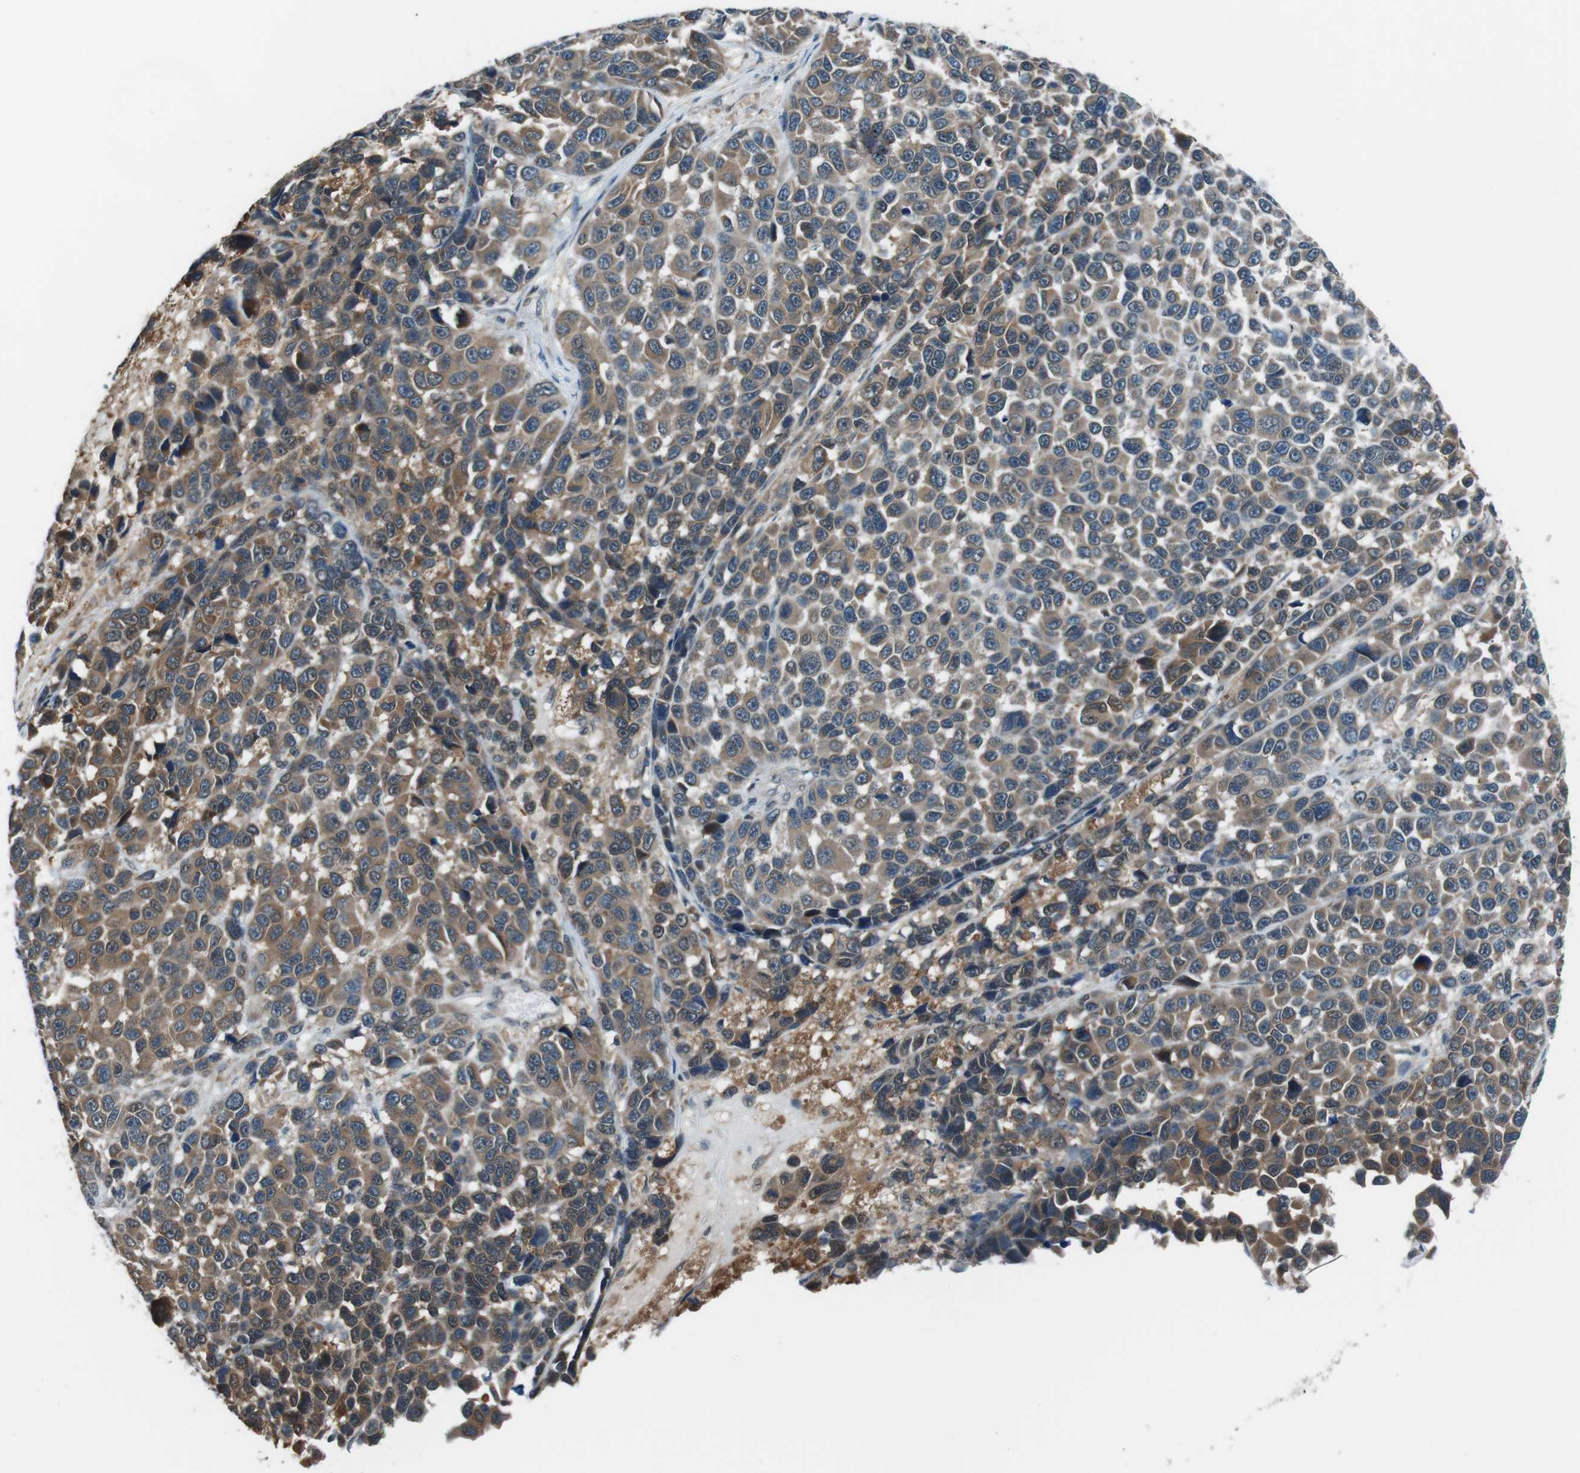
{"staining": {"intensity": "moderate", "quantity": ">75%", "location": "cytoplasmic/membranous"}, "tissue": "melanoma", "cell_type": "Tumor cells", "image_type": "cancer", "snomed": [{"axis": "morphology", "description": "Malignant melanoma, NOS"}, {"axis": "topography", "description": "Skin"}], "caption": "Tumor cells reveal medium levels of moderate cytoplasmic/membranous staining in about >75% of cells in malignant melanoma.", "gene": "LRIG2", "patient": {"sex": "male", "age": 53}}